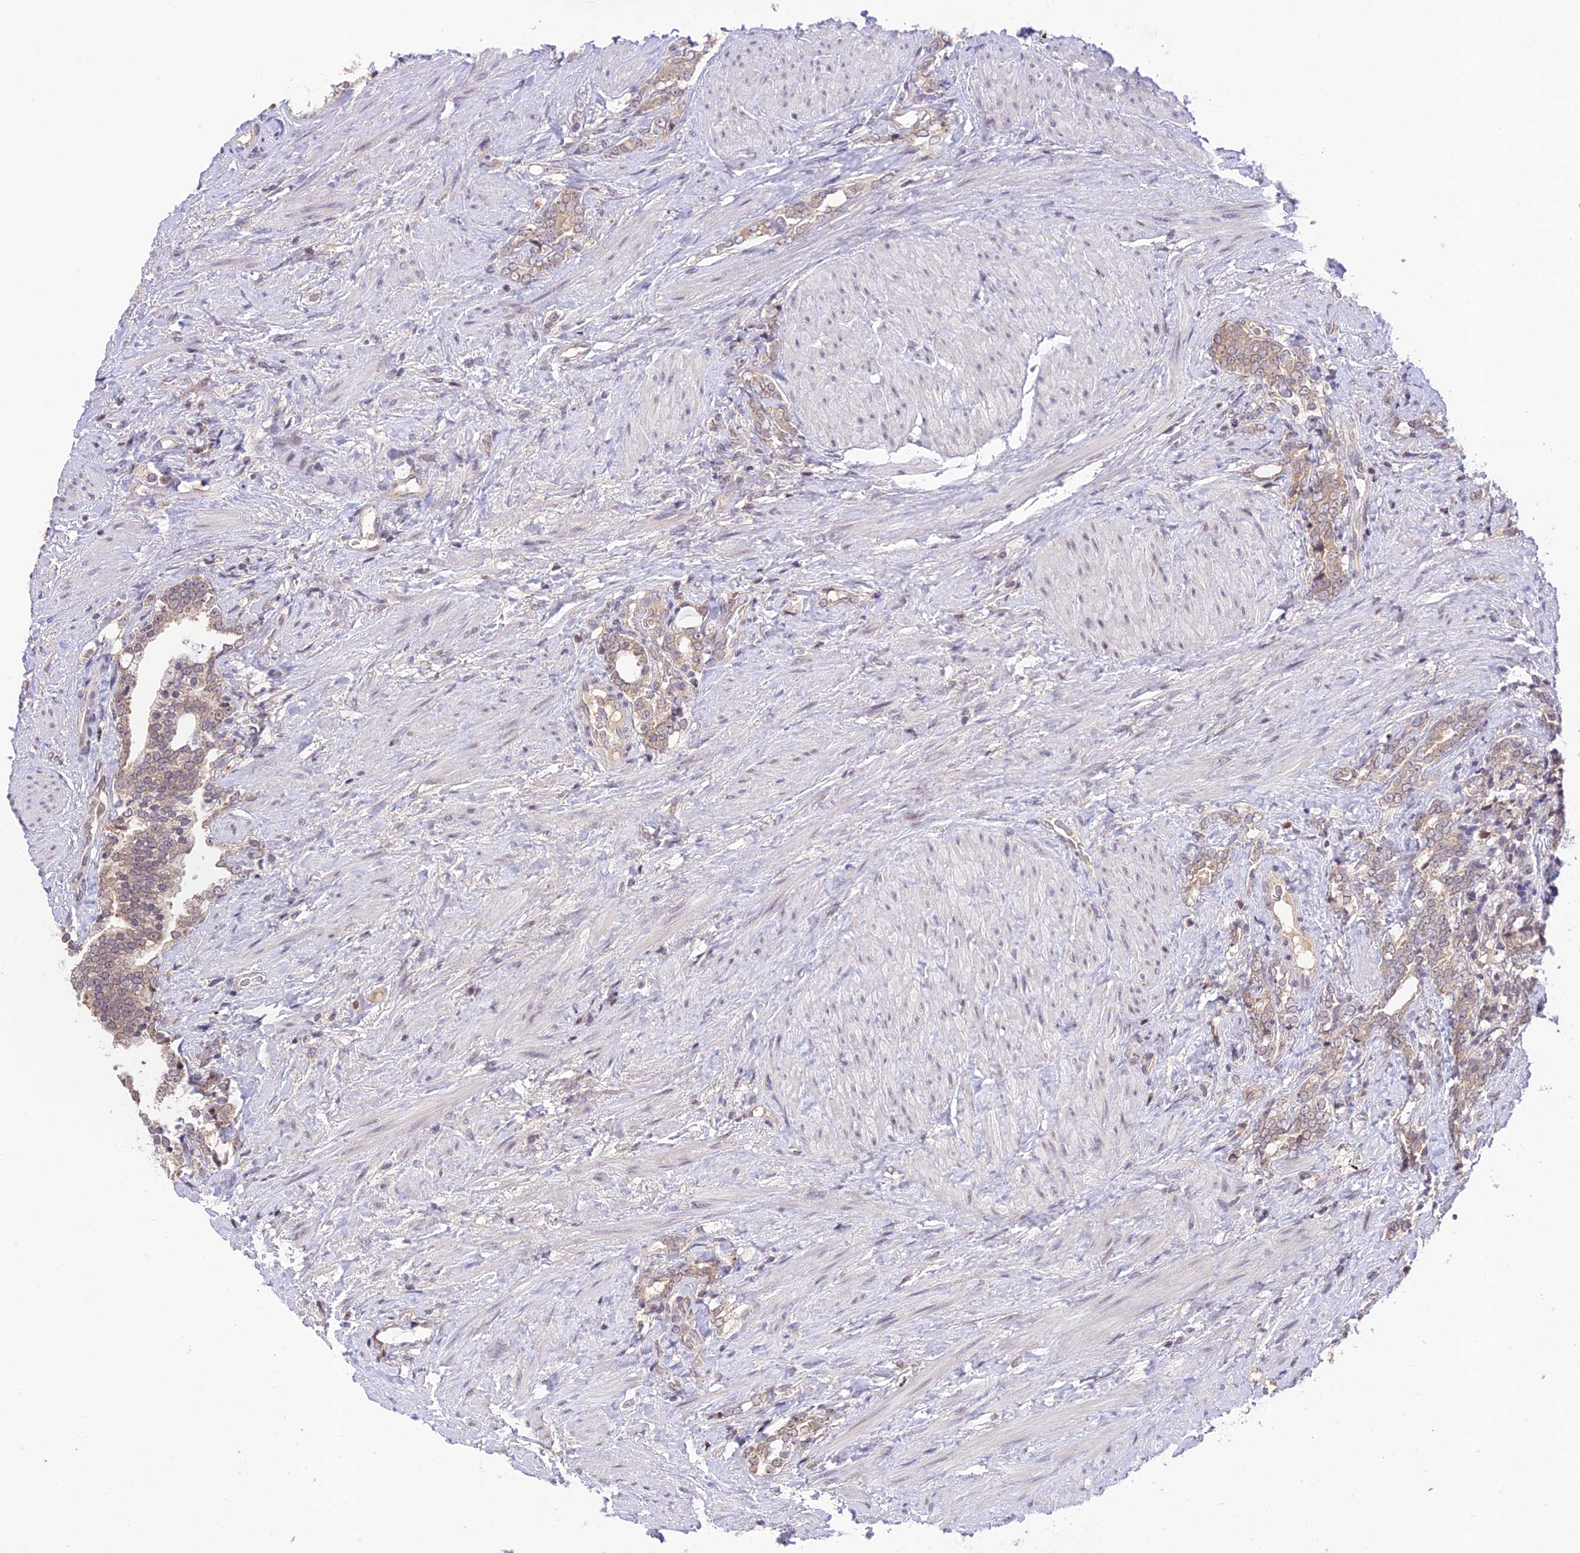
{"staining": {"intensity": "weak", "quantity": "25%-75%", "location": "cytoplasmic/membranous"}, "tissue": "prostate cancer", "cell_type": "Tumor cells", "image_type": "cancer", "snomed": [{"axis": "morphology", "description": "Adenocarcinoma, High grade"}, {"axis": "topography", "description": "Prostate"}], "caption": "High-magnification brightfield microscopy of high-grade adenocarcinoma (prostate) stained with DAB (3,3'-diaminobenzidine) (brown) and counterstained with hematoxylin (blue). tumor cells exhibit weak cytoplasmic/membranous staining is appreciated in approximately25%-75% of cells.", "gene": "TEKT1", "patient": {"sex": "male", "age": 64}}